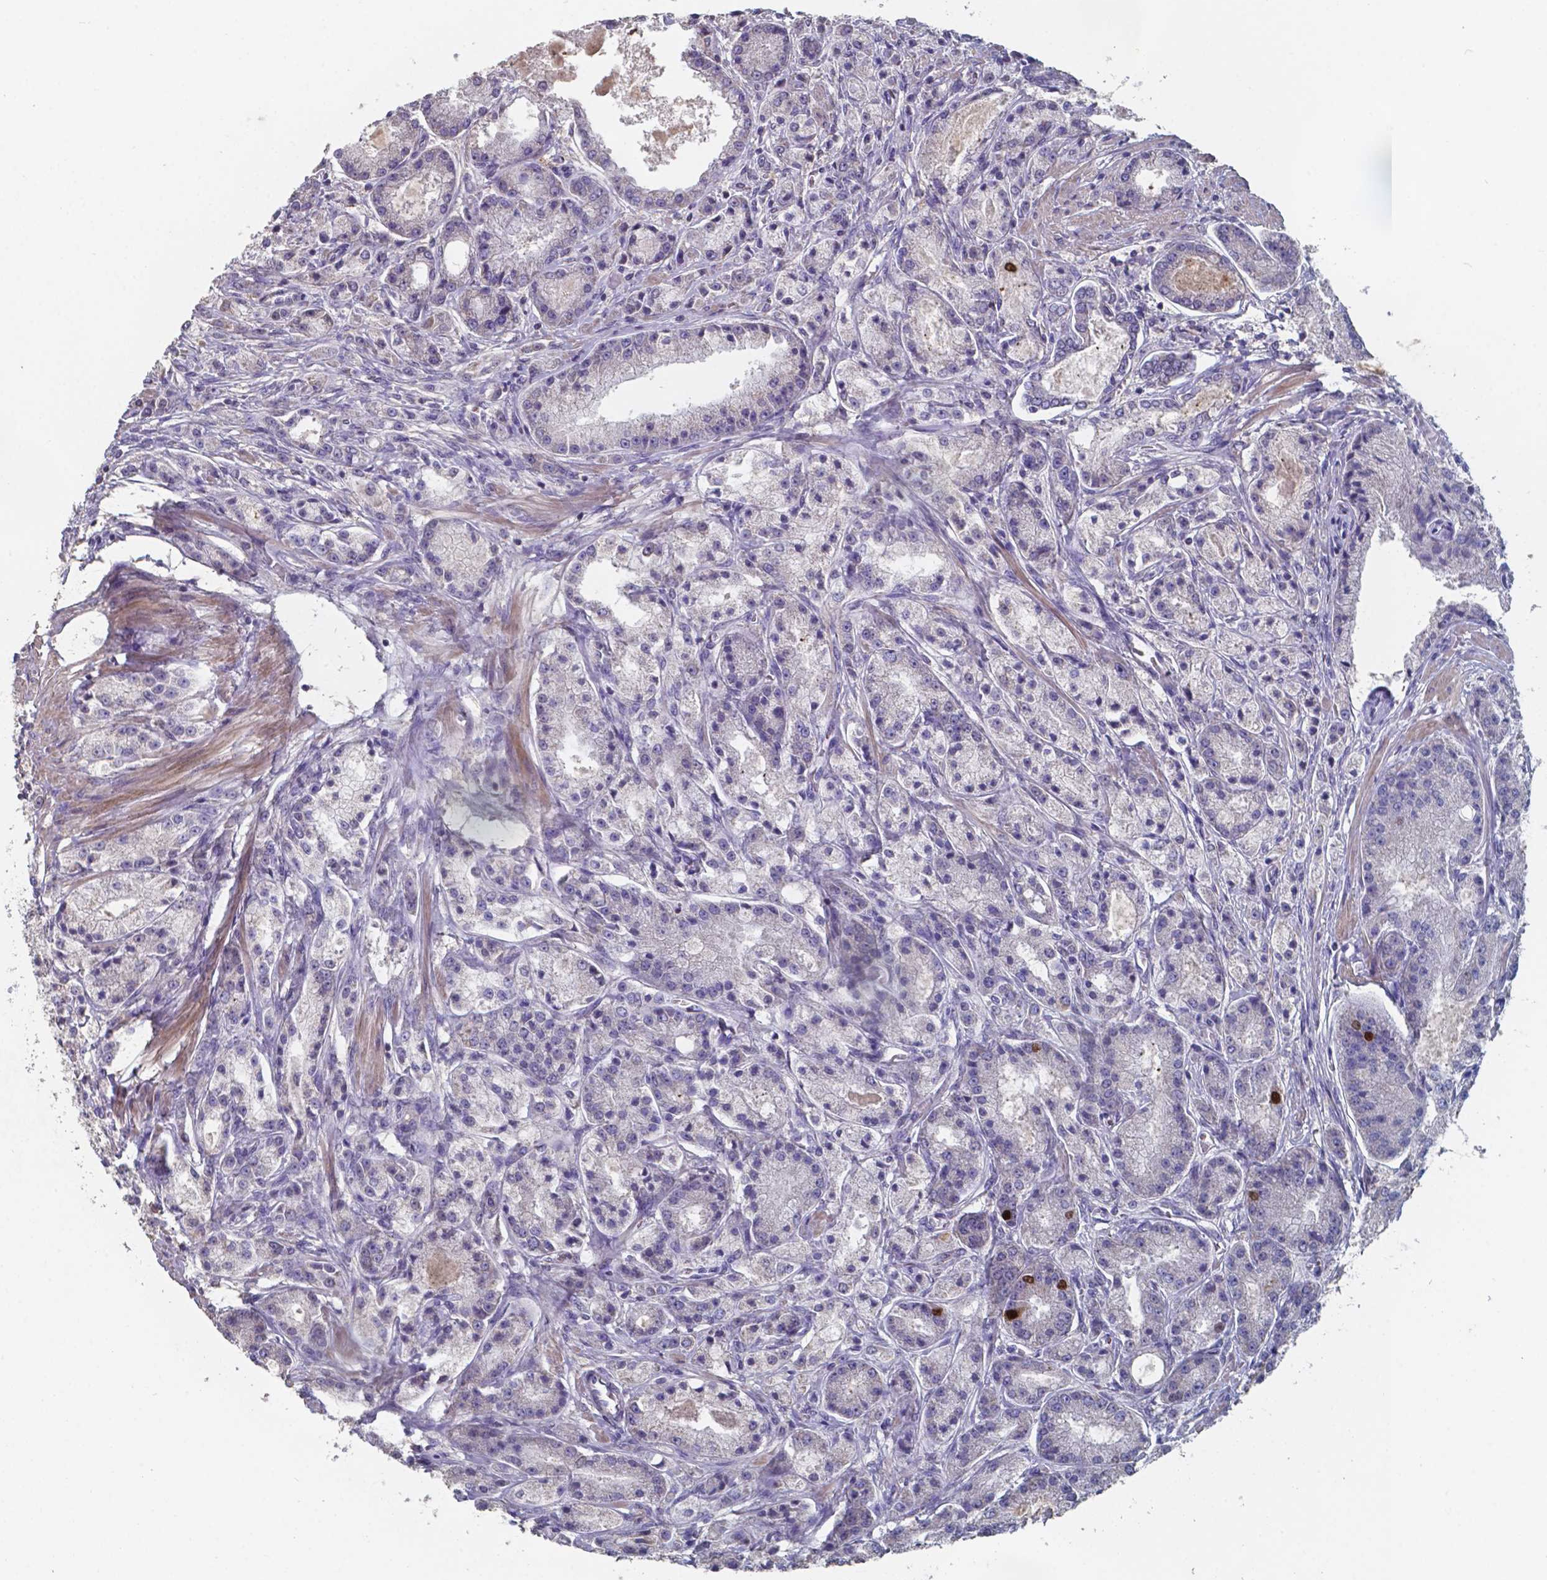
{"staining": {"intensity": "negative", "quantity": "none", "location": "none"}, "tissue": "prostate cancer", "cell_type": "Tumor cells", "image_type": "cancer", "snomed": [{"axis": "morphology", "description": "Adenocarcinoma, High grade"}, {"axis": "topography", "description": "Prostate"}], "caption": "This is an immunohistochemistry (IHC) histopathology image of human prostate cancer (adenocarcinoma (high-grade)). There is no expression in tumor cells.", "gene": "FOXJ1", "patient": {"sex": "male", "age": 67}}